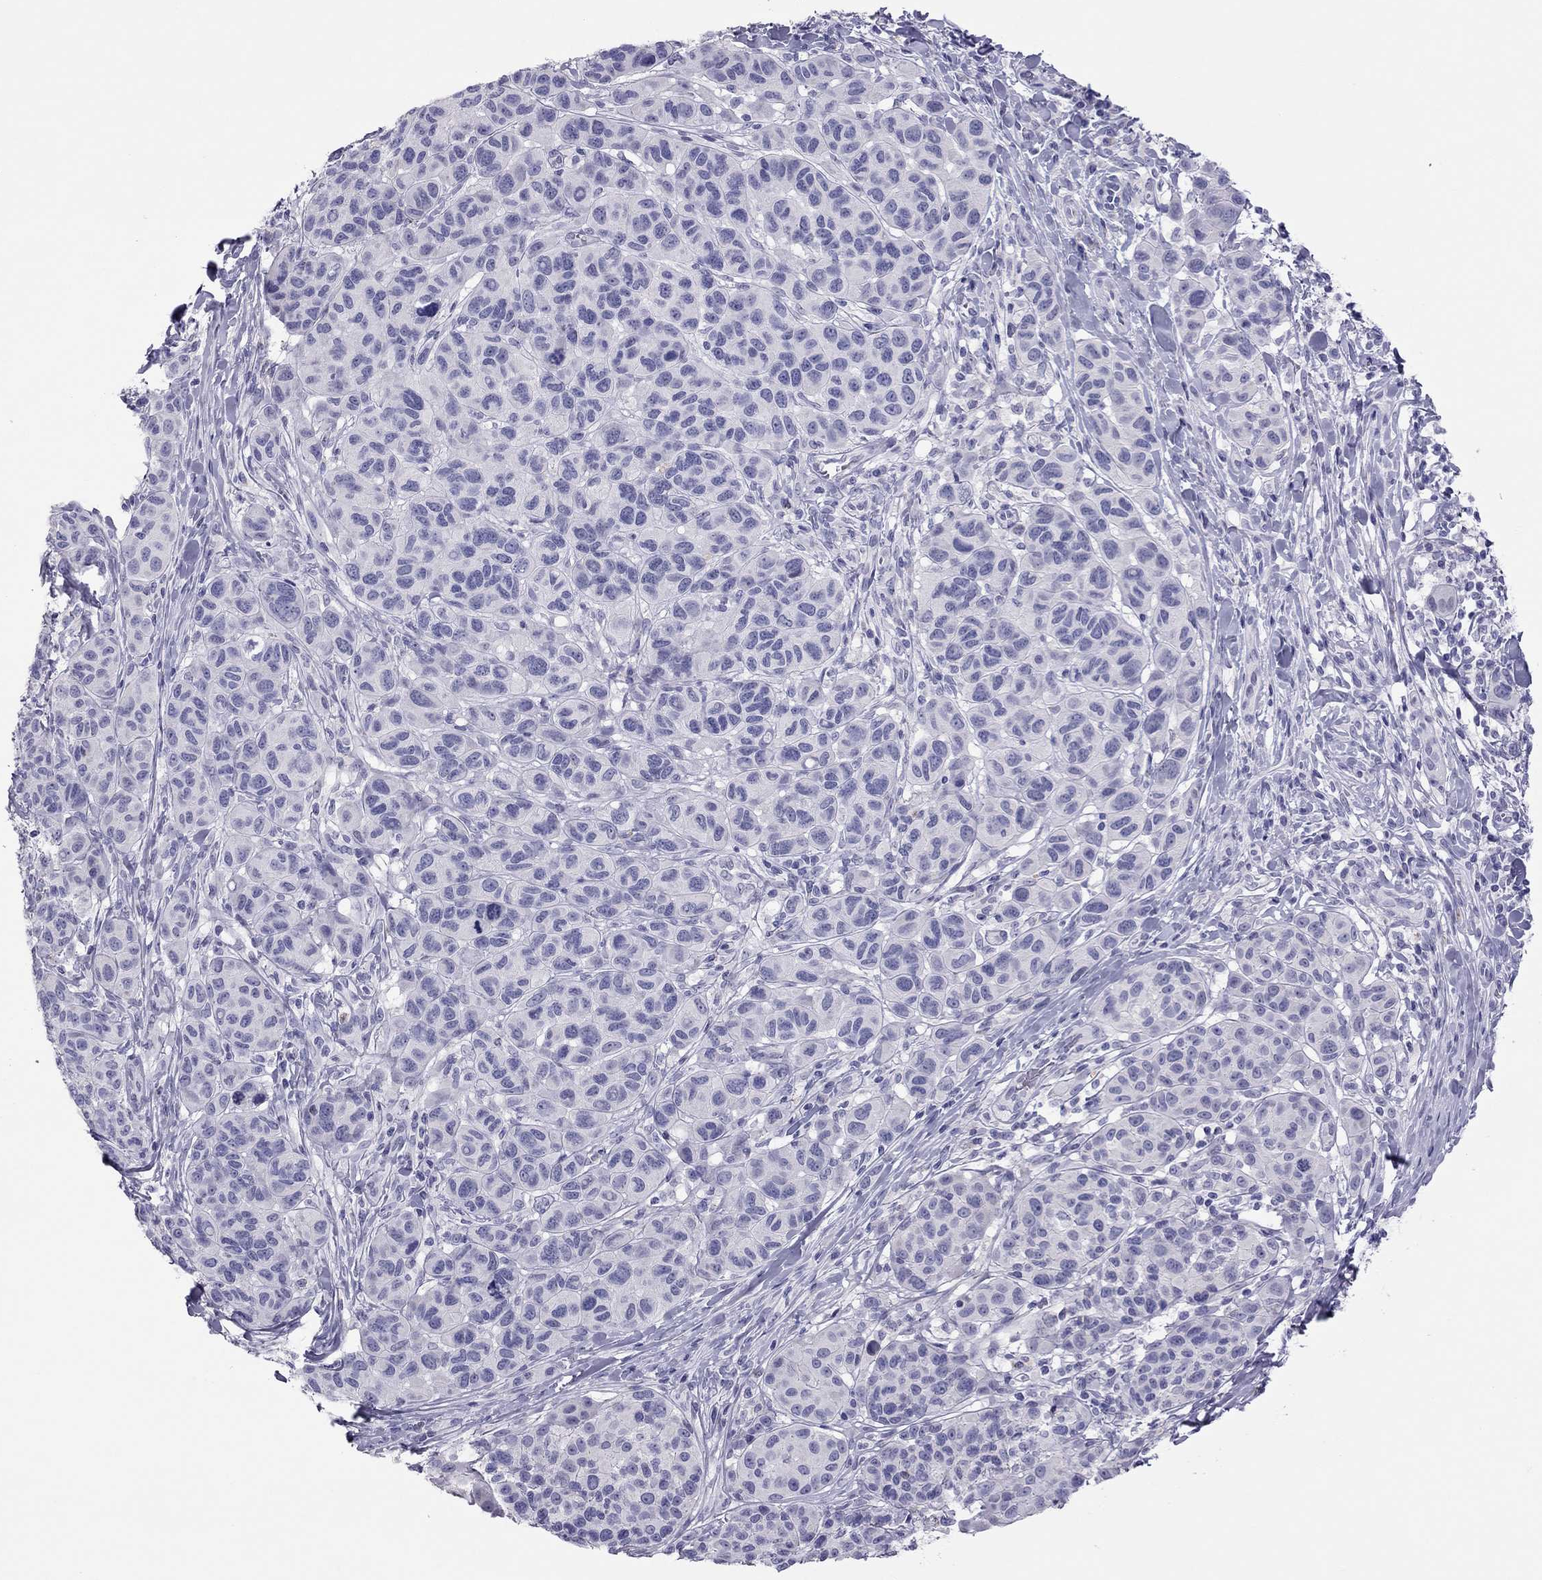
{"staining": {"intensity": "negative", "quantity": "none", "location": "none"}, "tissue": "melanoma", "cell_type": "Tumor cells", "image_type": "cancer", "snomed": [{"axis": "morphology", "description": "Malignant melanoma, NOS"}, {"axis": "topography", "description": "Skin"}], "caption": "Micrograph shows no significant protein staining in tumor cells of melanoma.", "gene": "TEX14", "patient": {"sex": "male", "age": 79}}